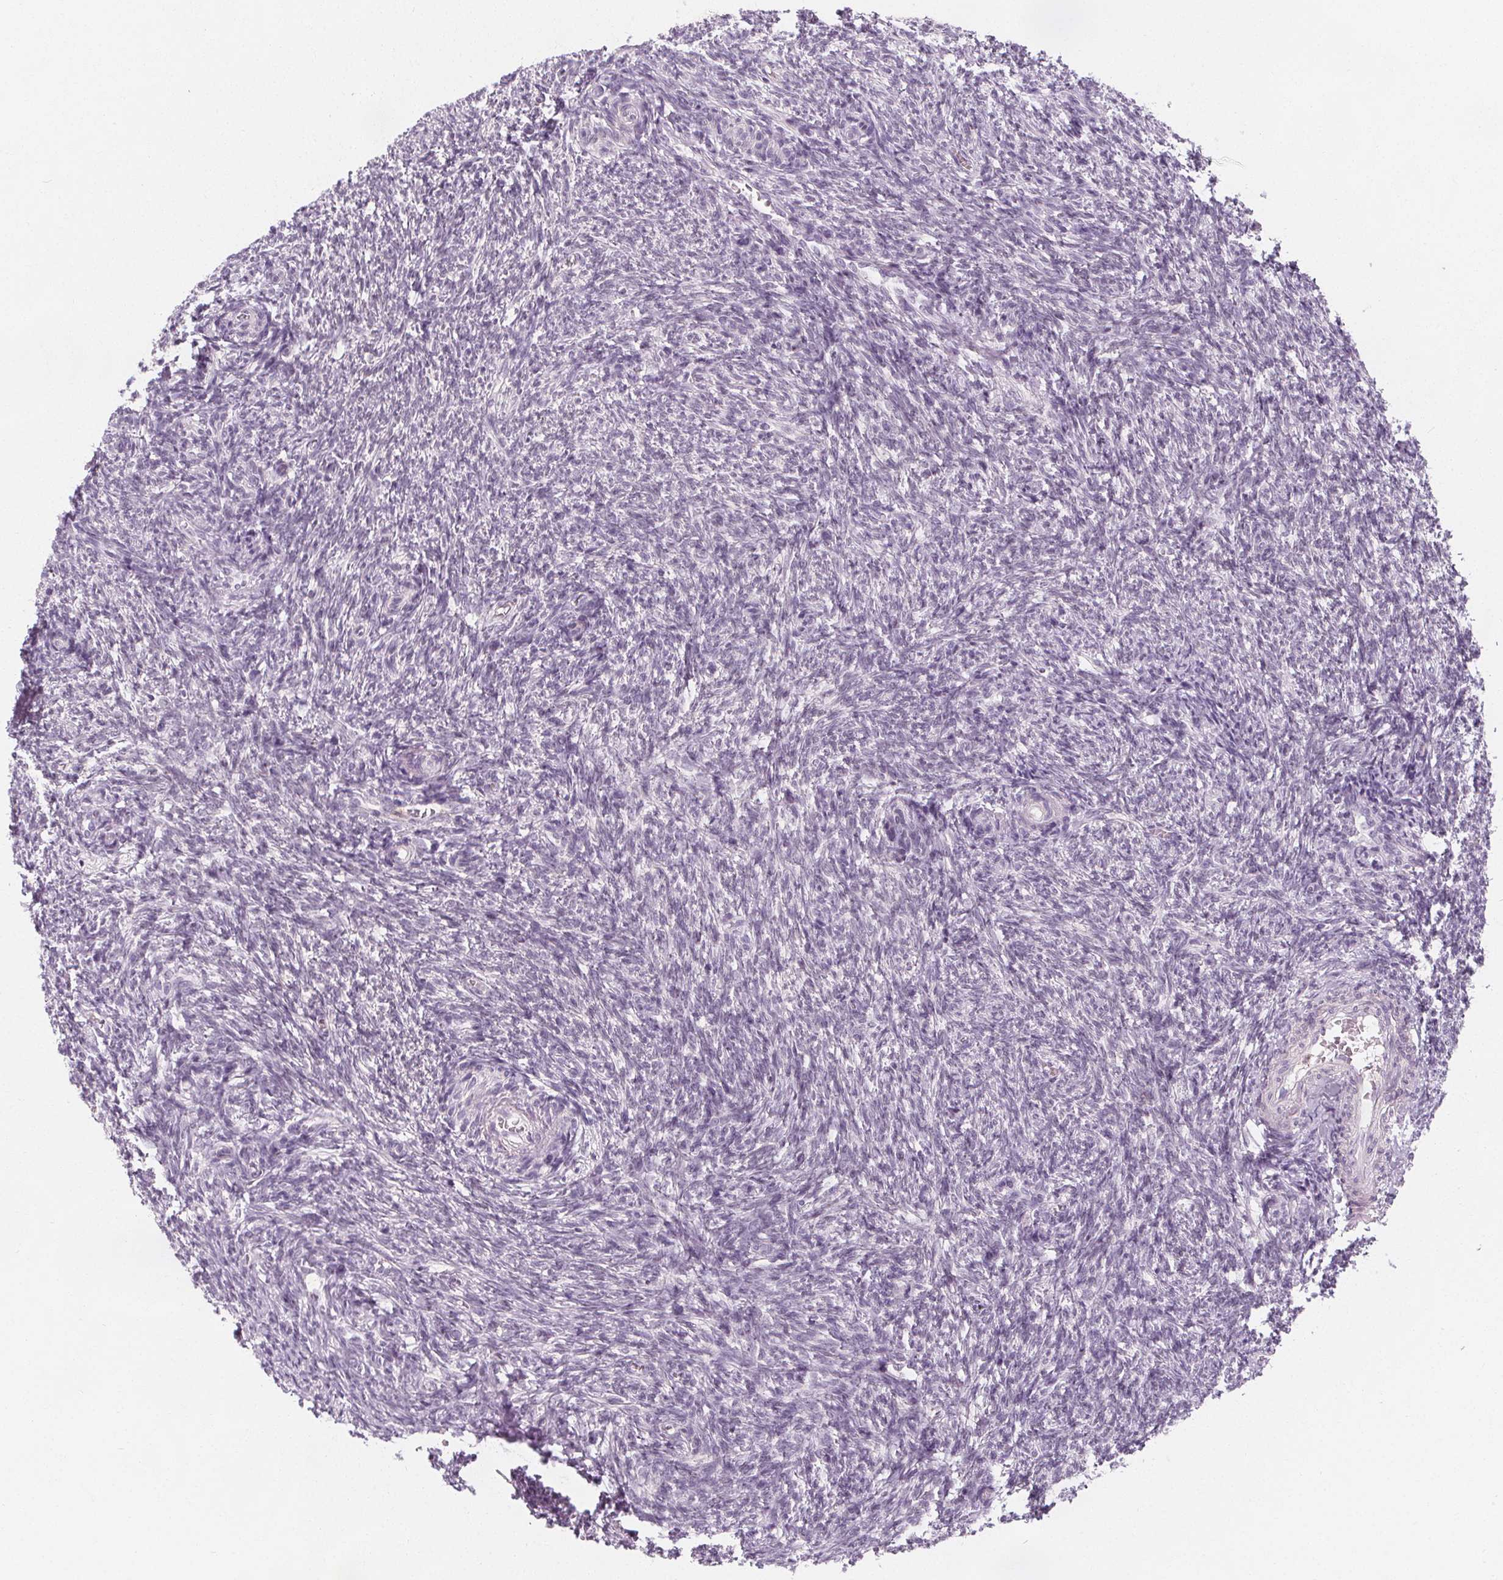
{"staining": {"intensity": "negative", "quantity": "none", "location": "none"}, "tissue": "ovary", "cell_type": "Ovarian stroma cells", "image_type": "normal", "snomed": [{"axis": "morphology", "description": "Normal tissue, NOS"}, {"axis": "topography", "description": "Ovary"}], "caption": "This is an IHC image of unremarkable ovary. There is no positivity in ovarian stroma cells.", "gene": "UGP2", "patient": {"sex": "female", "age": 39}}